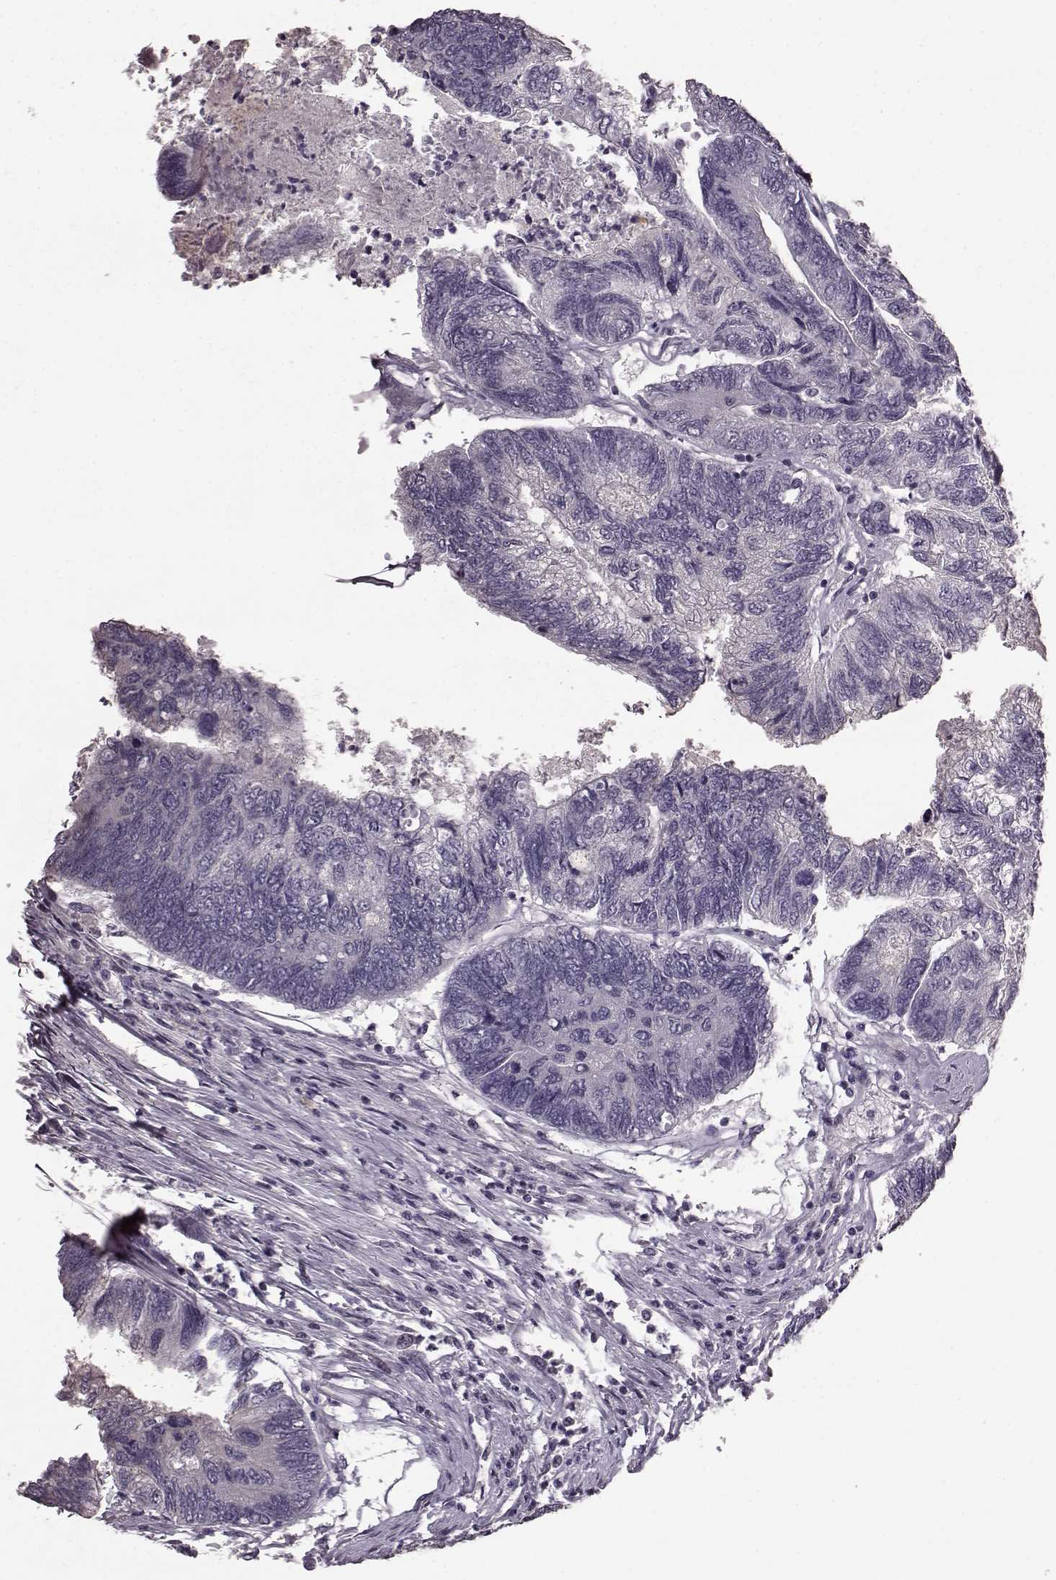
{"staining": {"intensity": "negative", "quantity": "none", "location": "none"}, "tissue": "colorectal cancer", "cell_type": "Tumor cells", "image_type": "cancer", "snomed": [{"axis": "morphology", "description": "Adenocarcinoma, NOS"}, {"axis": "topography", "description": "Colon"}], "caption": "Colorectal cancer (adenocarcinoma) was stained to show a protein in brown. There is no significant staining in tumor cells.", "gene": "SLC52A3", "patient": {"sex": "female", "age": 67}}